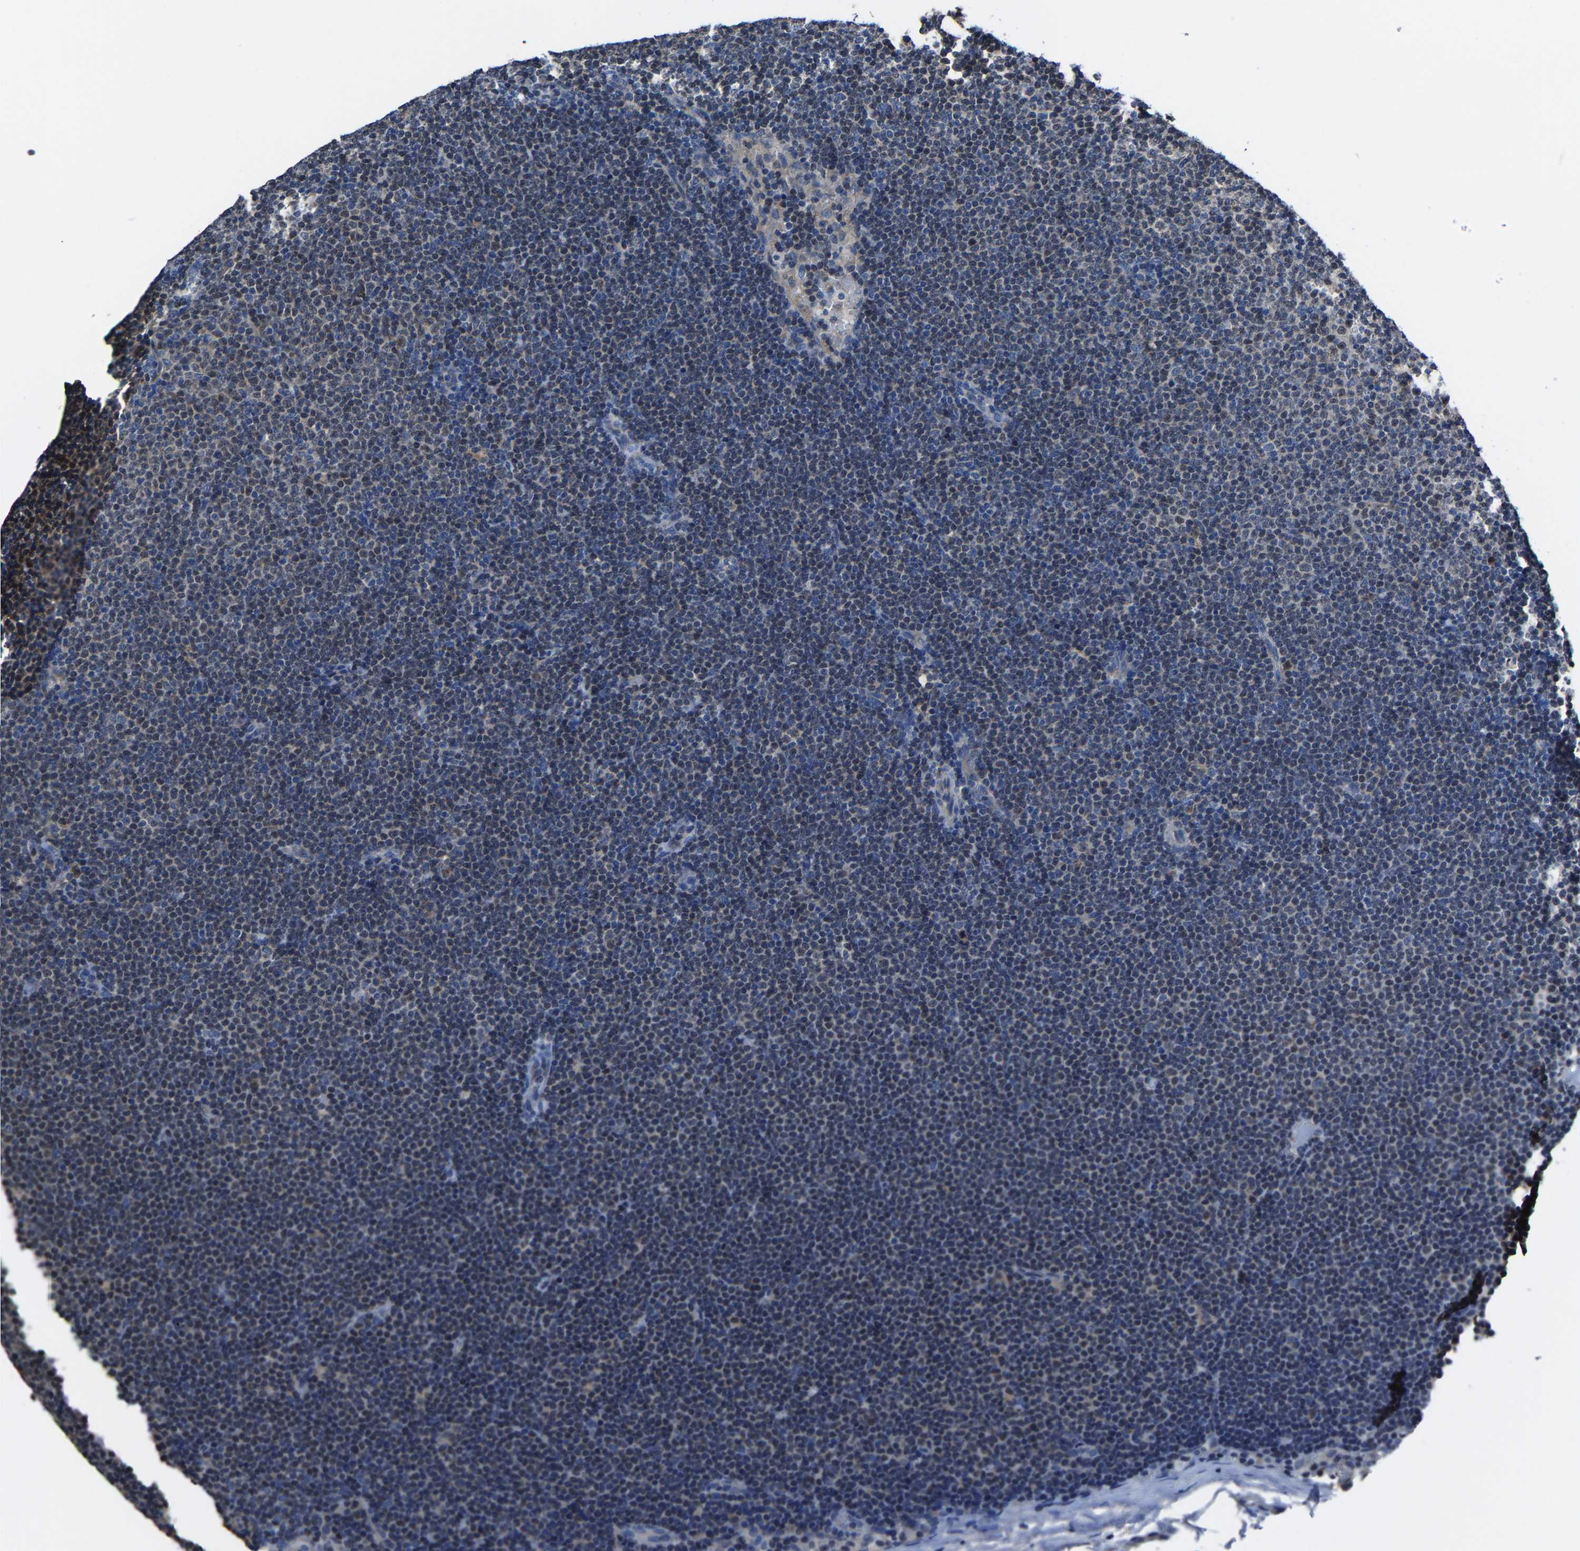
{"staining": {"intensity": "weak", "quantity": "25%-75%", "location": "nuclear"}, "tissue": "lymphoma", "cell_type": "Tumor cells", "image_type": "cancer", "snomed": [{"axis": "morphology", "description": "Malignant lymphoma, non-Hodgkin's type, Low grade"}, {"axis": "topography", "description": "Lymph node"}], "caption": "Malignant lymphoma, non-Hodgkin's type (low-grade) stained for a protein (brown) exhibits weak nuclear positive positivity in about 25%-75% of tumor cells.", "gene": "STRBP", "patient": {"sex": "female", "age": 53}}